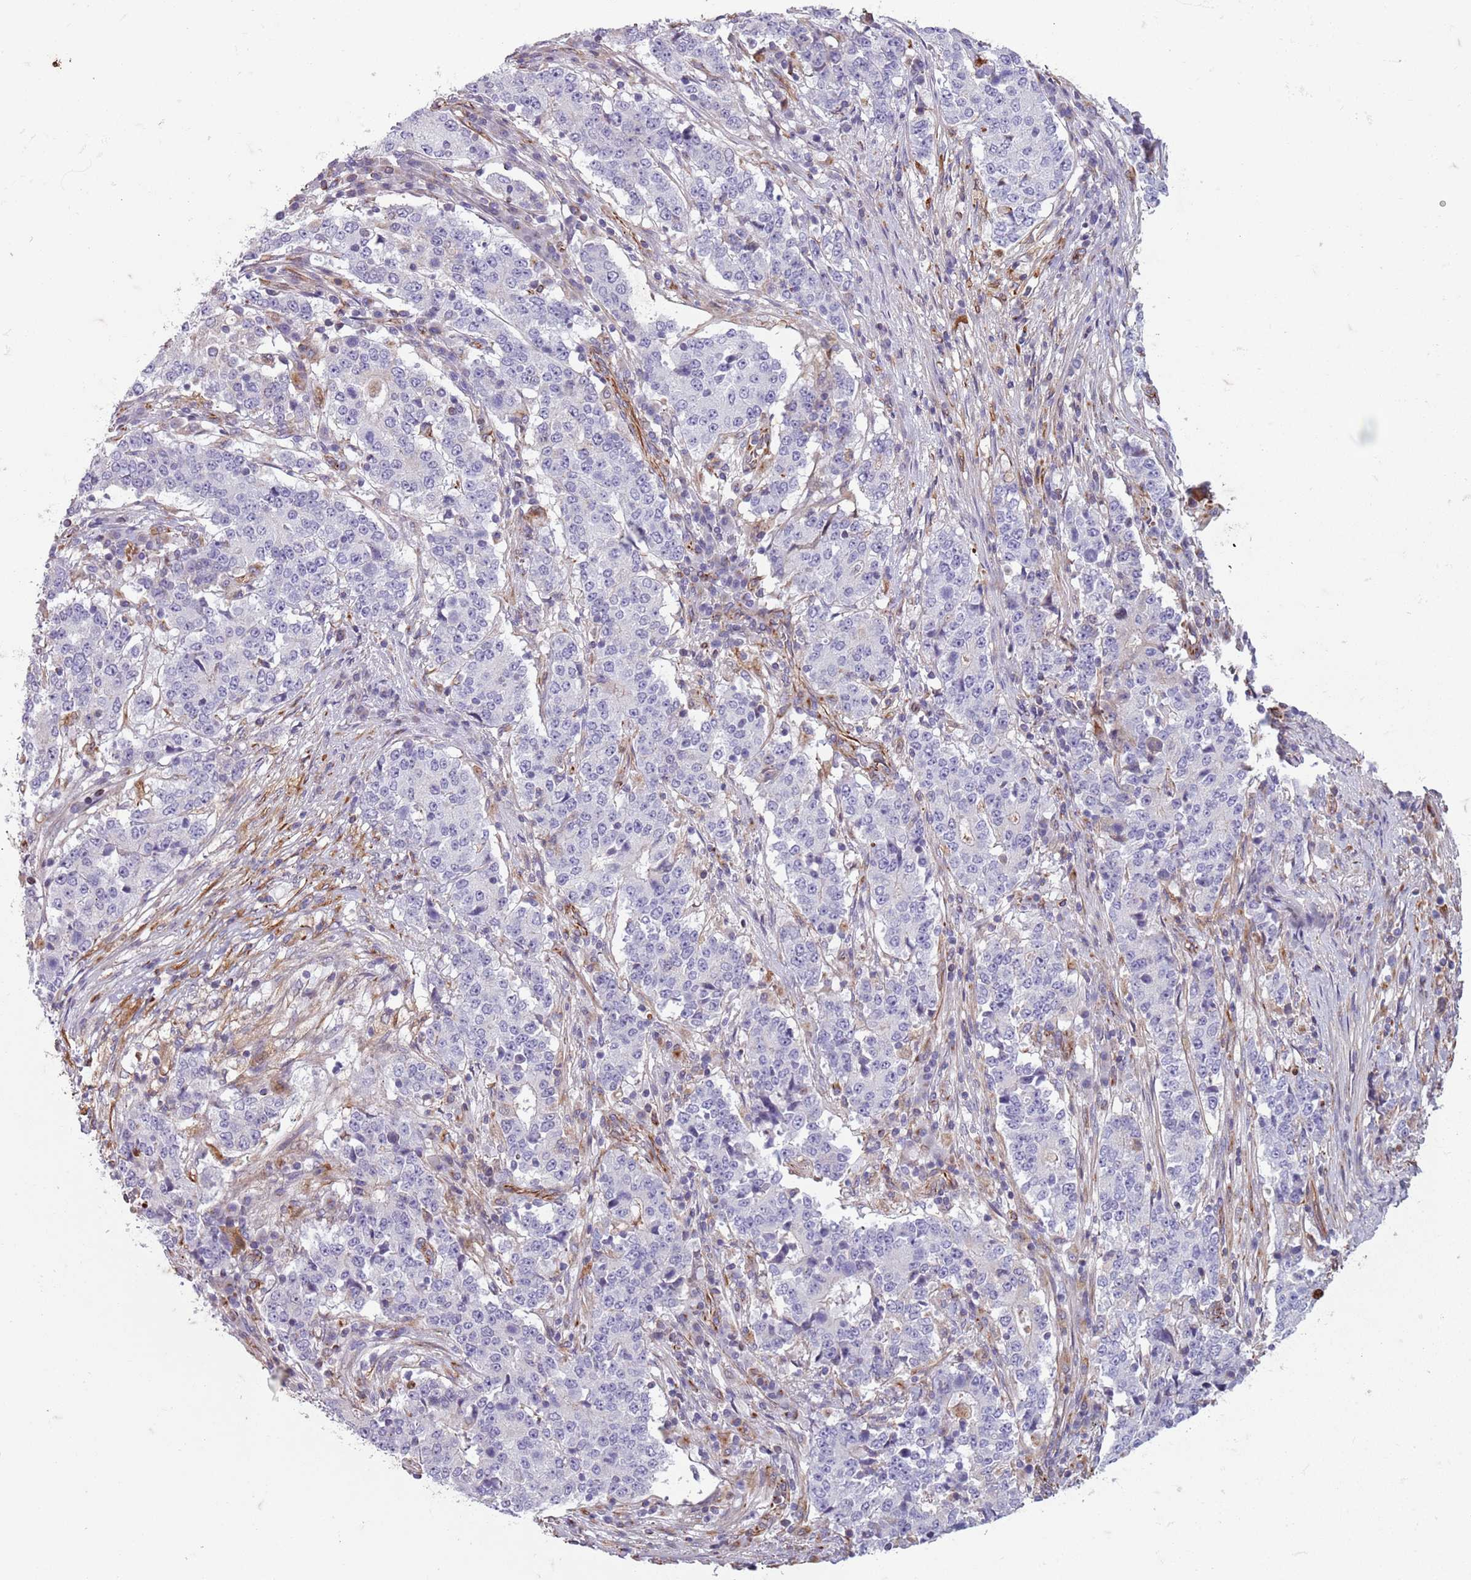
{"staining": {"intensity": "negative", "quantity": "none", "location": "none"}, "tissue": "stomach cancer", "cell_type": "Tumor cells", "image_type": "cancer", "snomed": [{"axis": "morphology", "description": "Adenocarcinoma, NOS"}, {"axis": "topography", "description": "Stomach"}], "caption": "The immunohistochemistry (IHC) image has no significant expression in tumor cells of stomach cancer (adenocarcinoma) tissue.", "gene": "TAS2R38", "patient": {"sex": "male", "age": 59}}